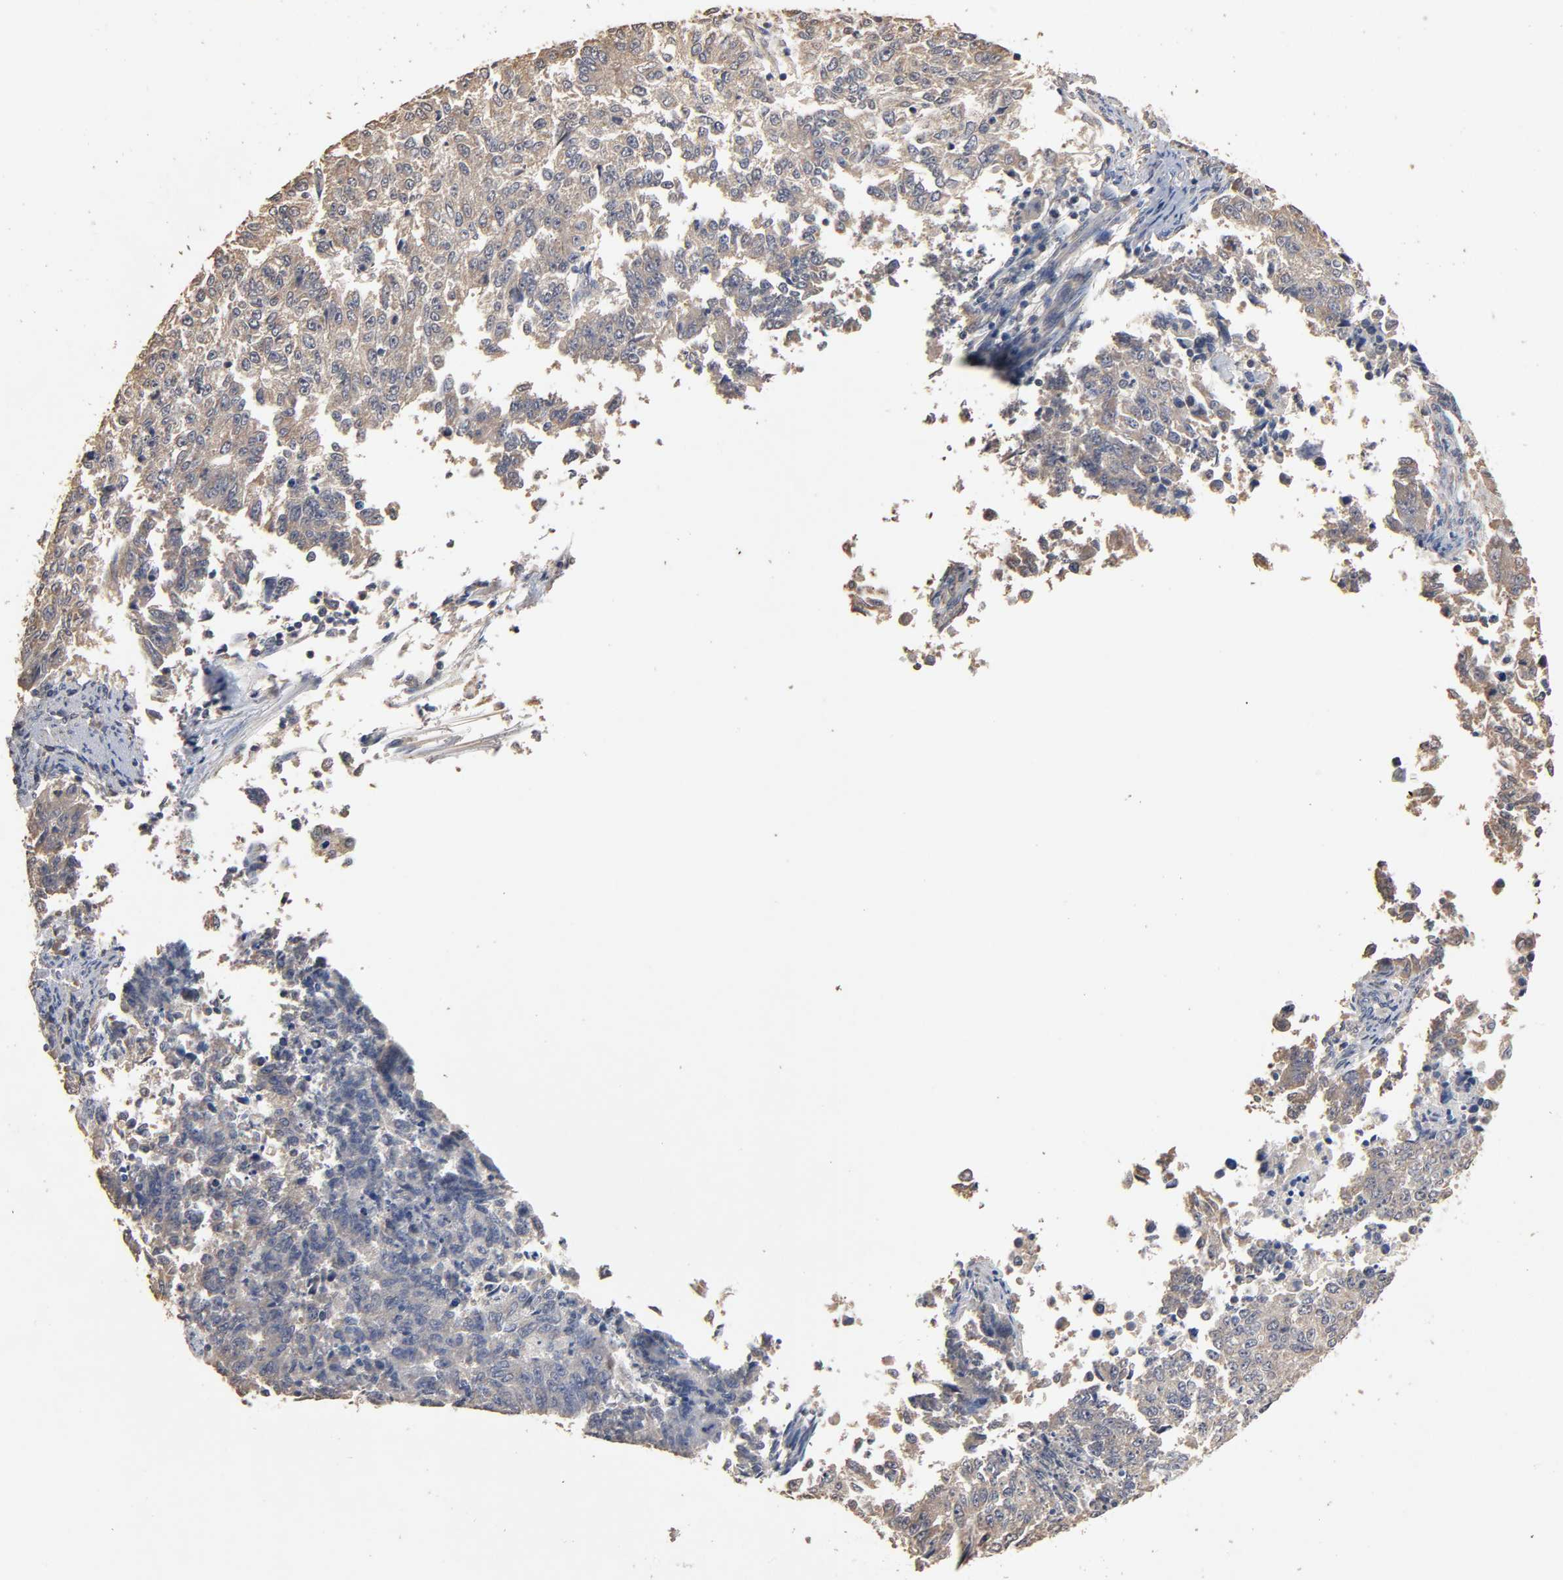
{"staining": {"intensity": "weak", "quantity": ">75%", "location": "cytoplasmic/membranous"}, "tissue": "endometrial cancer", "cell_type": "Tumor cells", "image_type": "cancer", "snomed": [{"axis": "morphology", "description": "Adenocarcinoma, NOS"}, {"axis": "topography", "description": "Endometrium"}], "caption": "This micrograph exhibits immunohistochemistry staining of adenocarcinoma (endometrial), with low weak cytoplasmic/membranous expression in approximately >75% of tumor cells.", "gene": "ARHGEF7", "patient": {"sex": "female", "age": 42}}